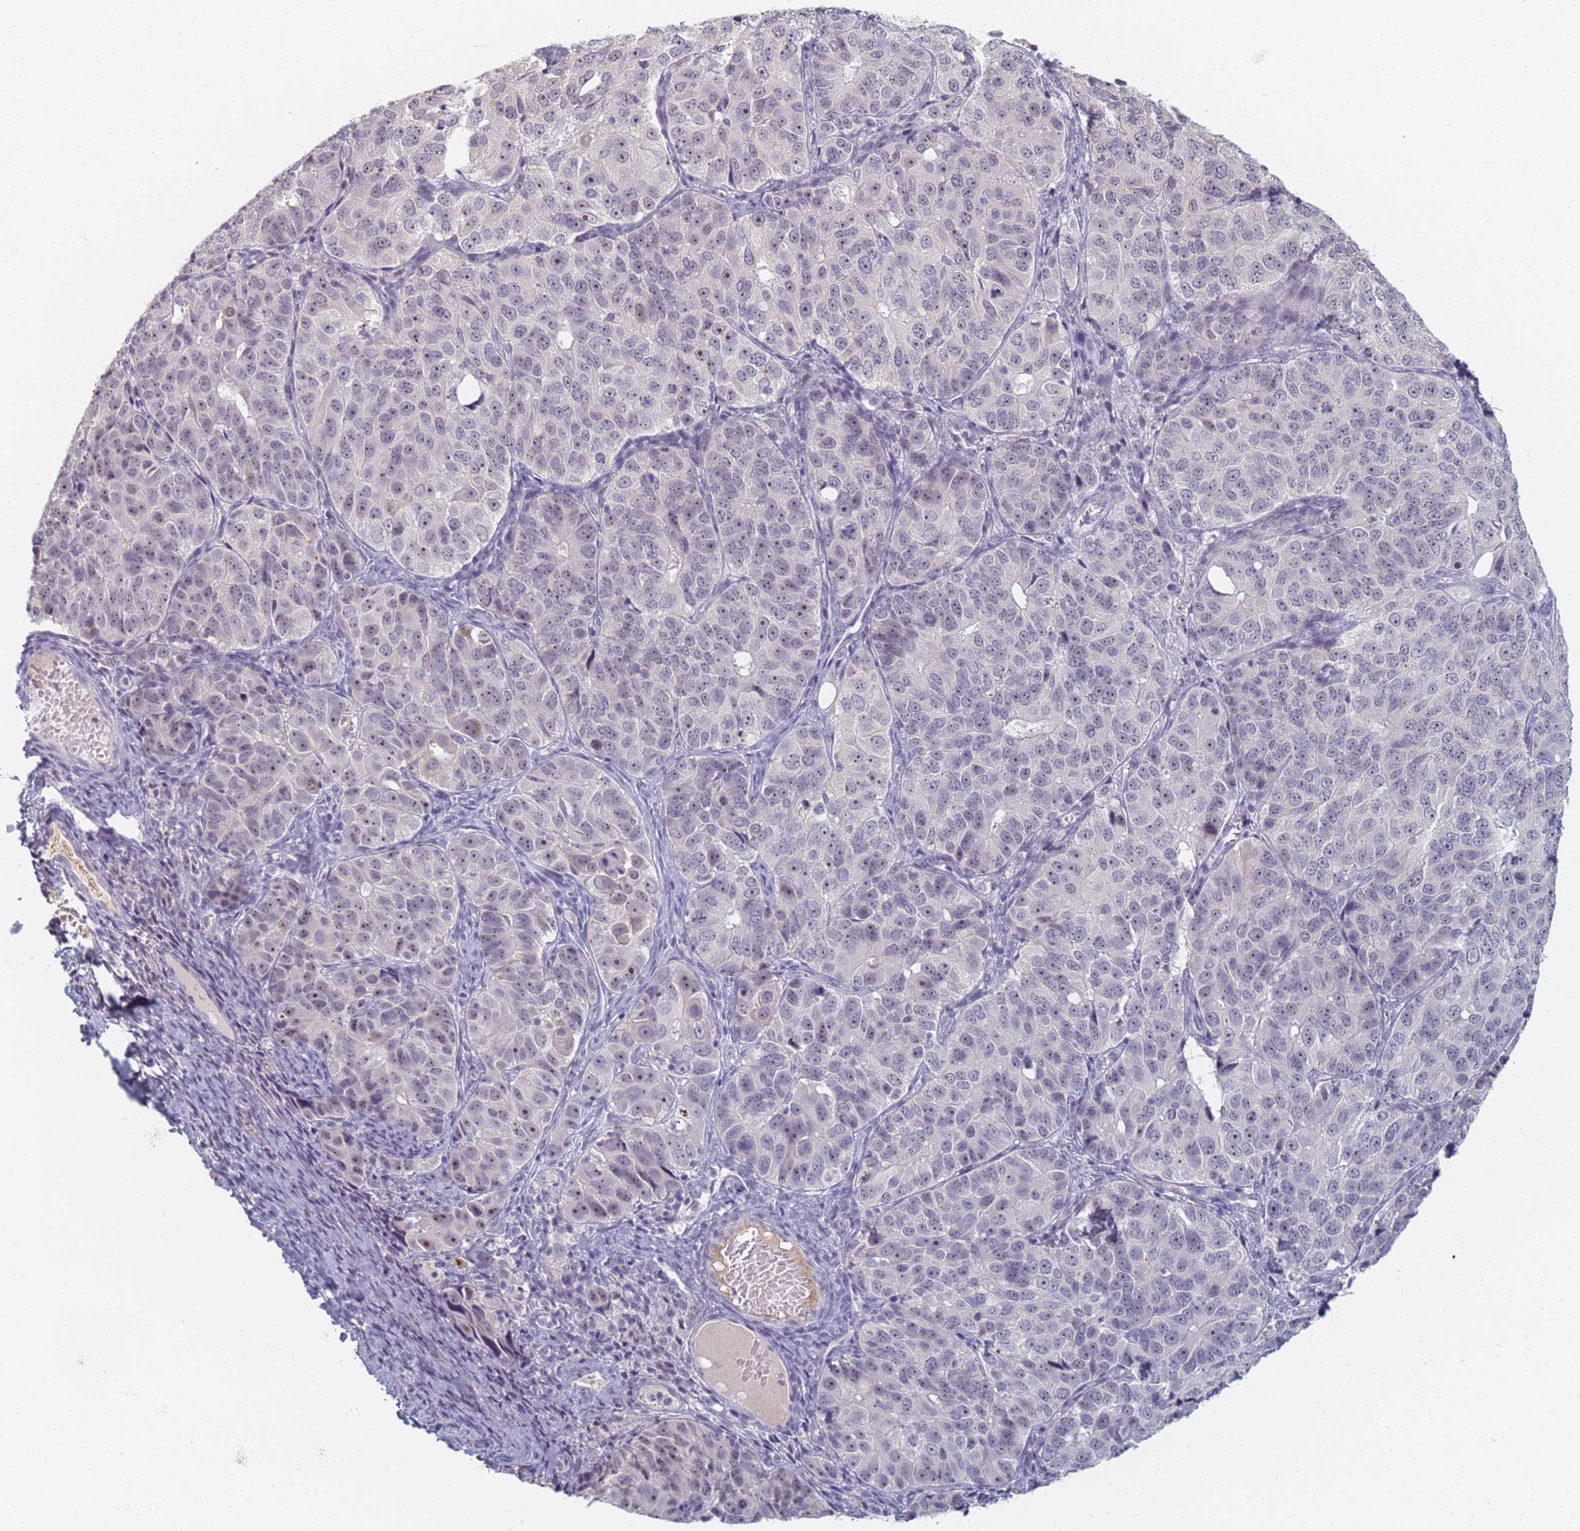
{"staining": {"intensity": "weak", "quantity": "25%-75%", "location": "nuclear"}, "tissue": "ovarian cancer", "cell_type": "Tumor cells", "image_type": "cancer", "snomed": [{"axis": "morphology", "description": "Carcinoma, endometroid"}, {"axis": "topography", "description": "Ovary"}], "caption": "Ovarian endometroid carcinoma stained for a protein (brown) reveals weak nuclear positive staining in approximately 25%-75% of tumor cells.", "gene": "SLC38A9", "patient": {"sex": "female", "age": 51}}